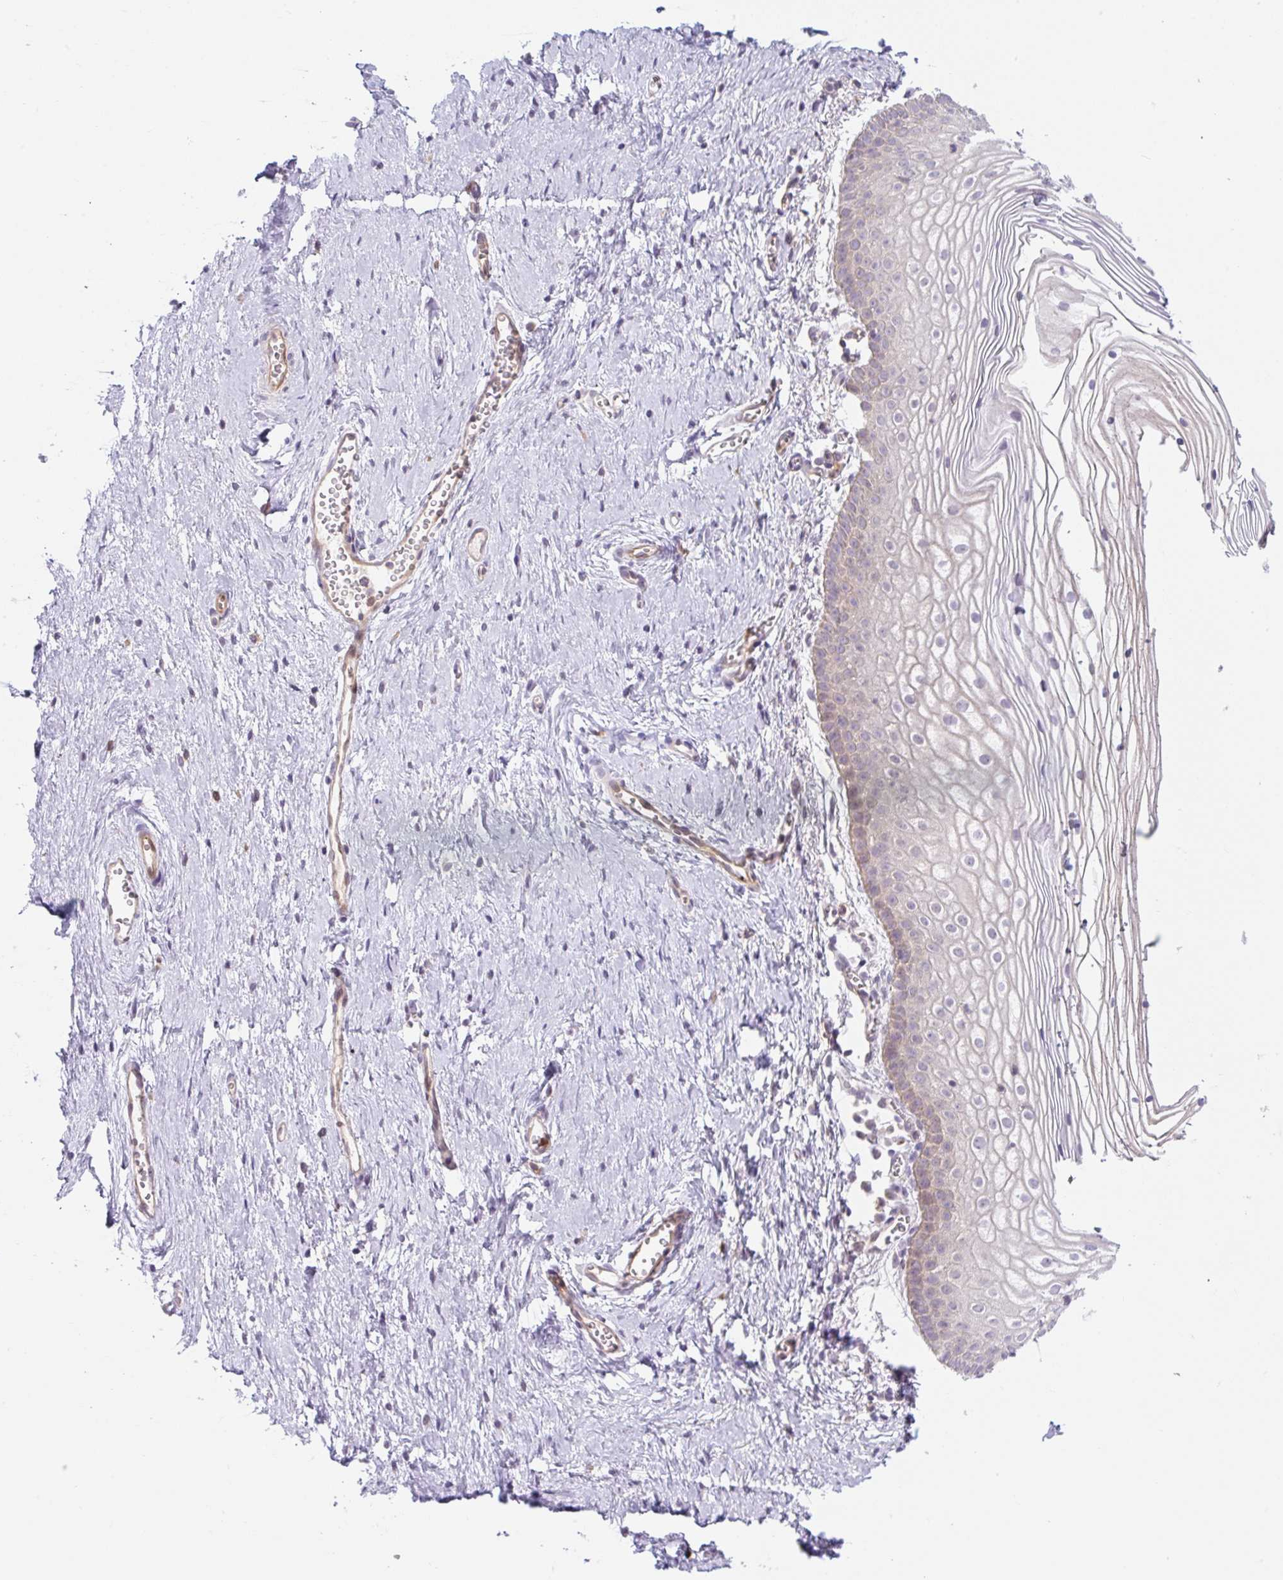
{"staining": {"intensity": "moderate", "quantity": "25%-75%", "location": "cytoplasmic/membranous"}, "tissue": "vagina", "cell_type": "Squamous epithelial cells", "image_type": "normal", "snomed": [{"axis": "morphology", "description": "Normal tissue, NOS"}, {"axis": "topography", "description": "Vagina"}], "caption": "Immunohistochemical staining of normal vagina displays 25%-75% levels of moderate cytoplasmic/membranous protein staining in approximately 25%-75% of squamous epithelial cells.", "gene": "OMA1", "patient": {"sex": "female", "age": 56}}